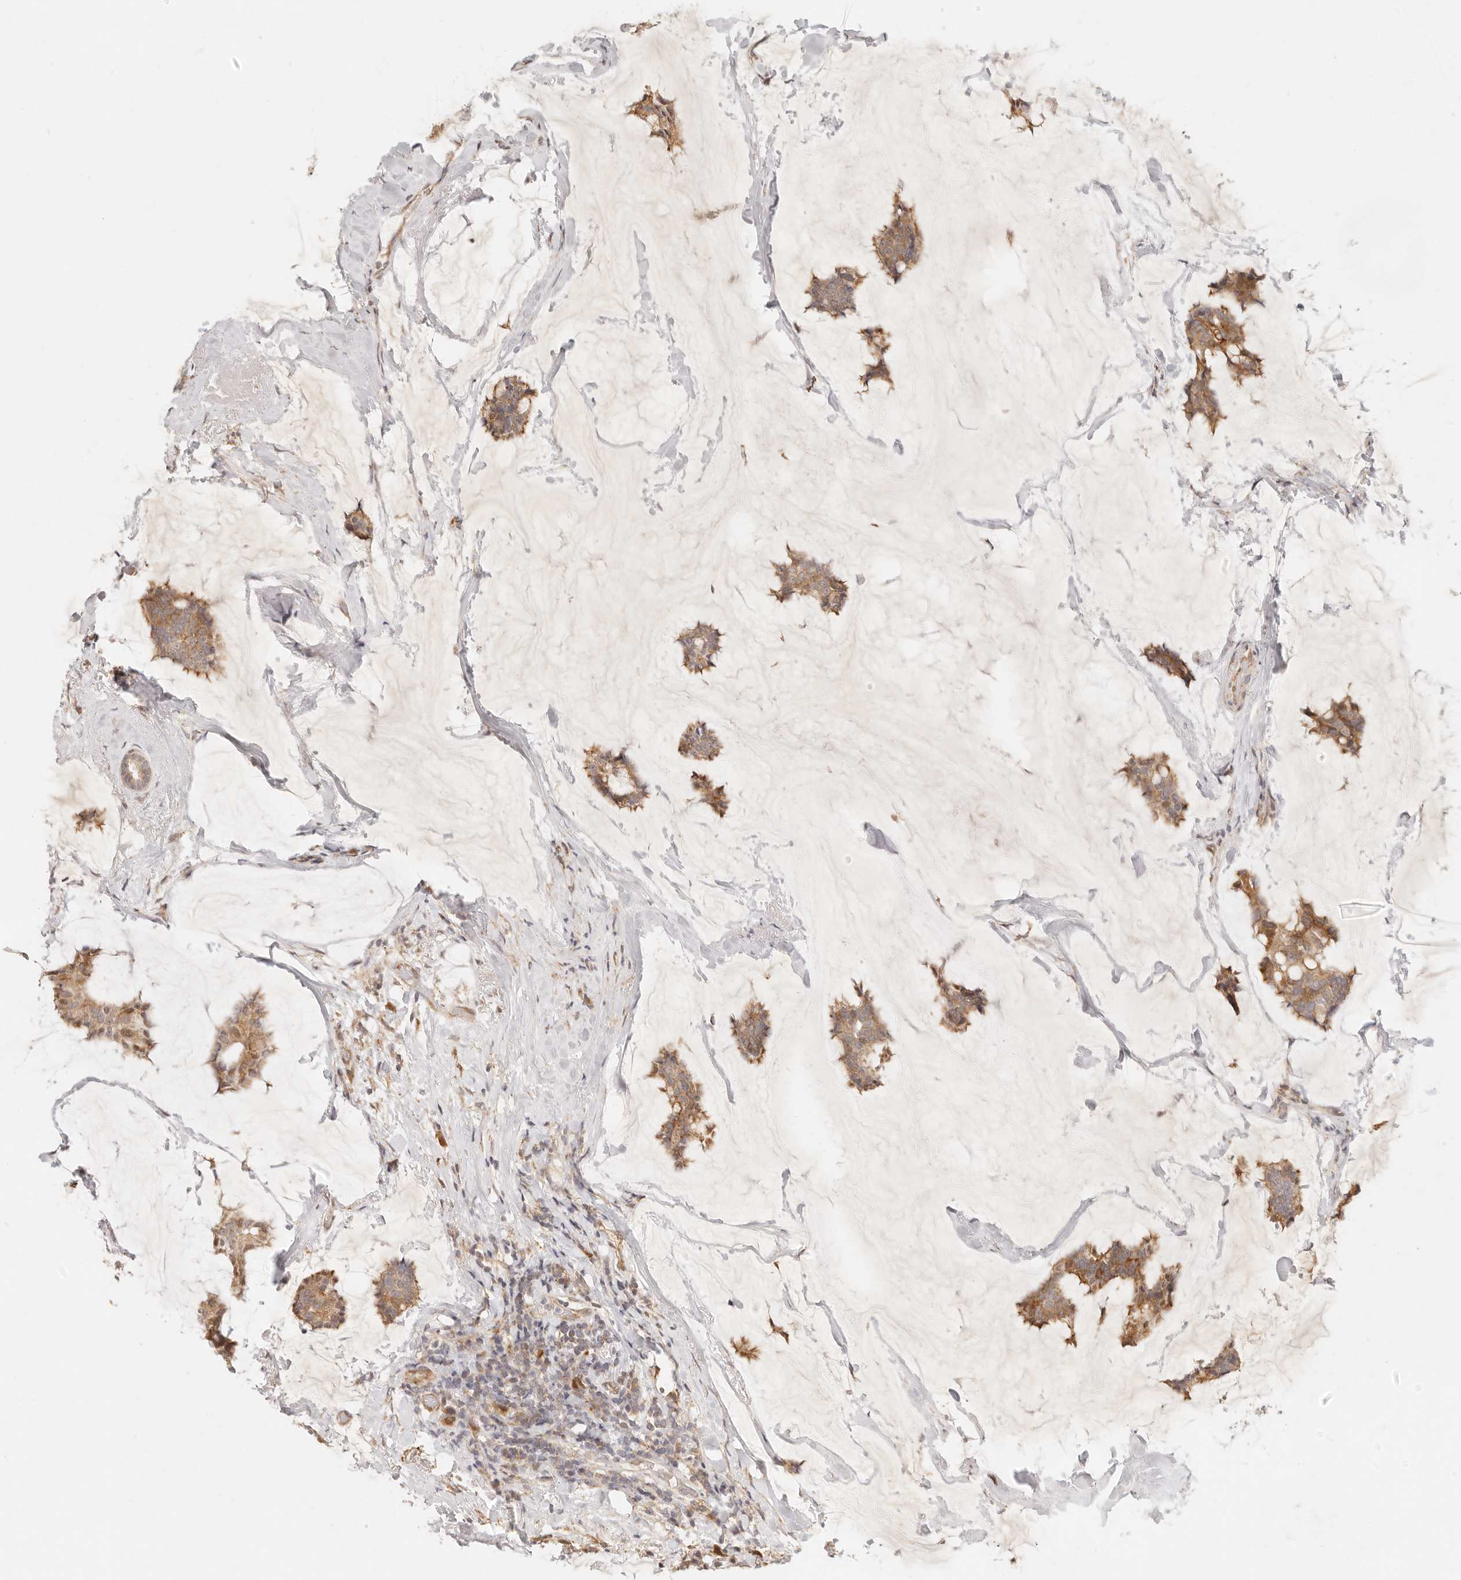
{"staining": {"intensity": "moderate", "quantity": ">75%", "location": "cytoplasmic/membranous"}, "tissue": "breast cancer", "cell_type": "Tumor cells", "image_type": "cancer", "snomed": [{"axis": "morphology", "description": "Duct carcinoma"}, {"axis": "topography", "description": "Breast"}], "caption": "A high-resolution image shows IHC staining of invasive ductal carcinoma (breast), which shows moderate cytoplasmic/membranous positivity in approximately >75% of tumor cells.", "gene": "TIMM17A", "patient": {"sex": "female", "age": 93}}